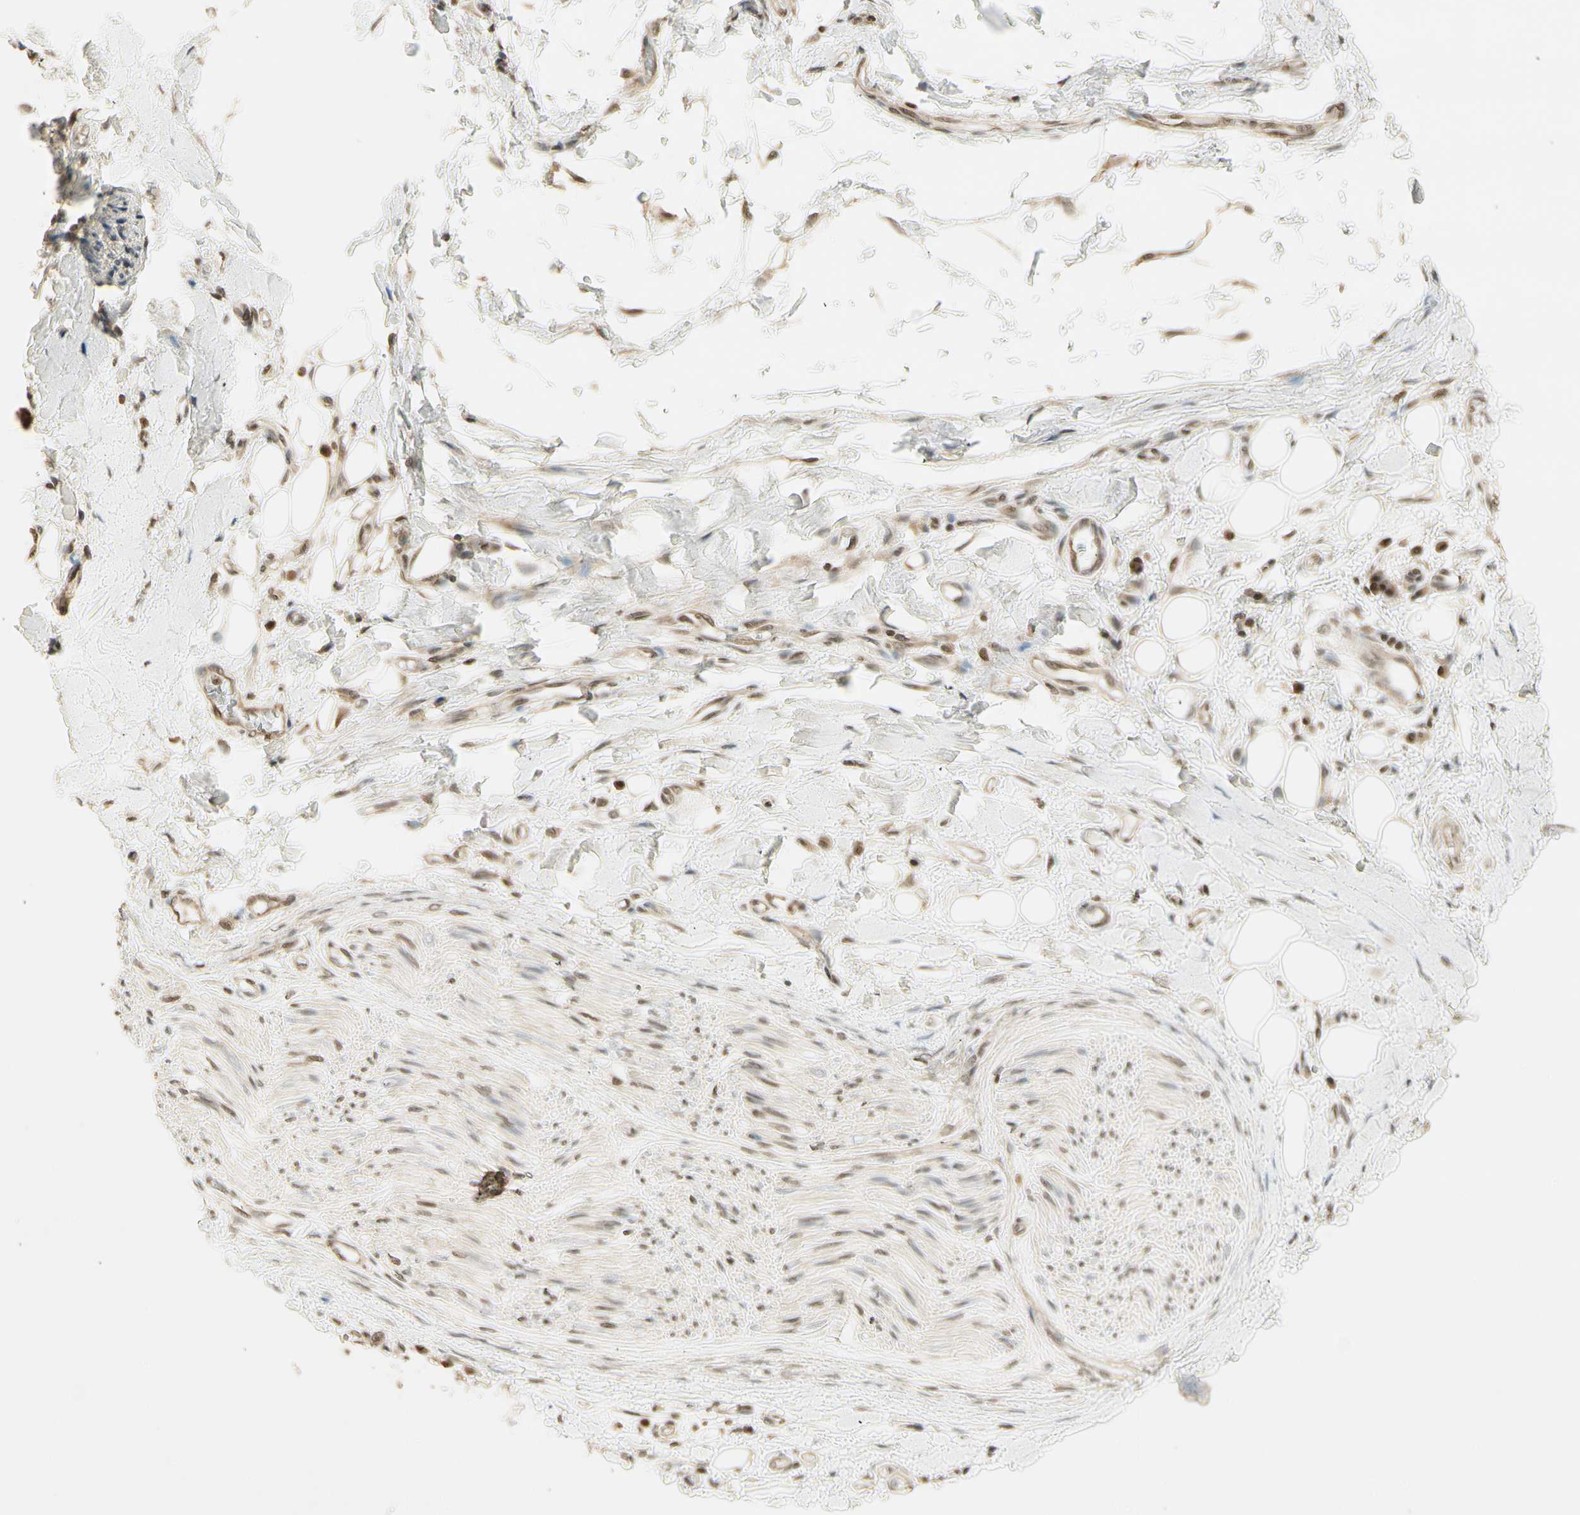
{"staining": {"intensity": "weak", "quantity": "25%-75%", "location": "cytoplasmic/membranous,nuclear"}, "tissue": "adipose tissue", "cell_type": "Adipocytes", "image_type": "normal", "snomed": [{"axis": "morphology", "description": "Normal tissue, NOS"}, {"axis": "morphology", "description": "Adenocarcinoma, NOS"}, {"axis": "topography", "description": "Esophagus"}], "caption": "Approximately 25%-75% of adipocytes in normal adipose tissue reveal weak cytoplasmic/membranous,nuclear protein staining as visualized by brown immunohistochemical staining.", "gene": "SMN2", "patient": {"sex": "male", "age": 62}}